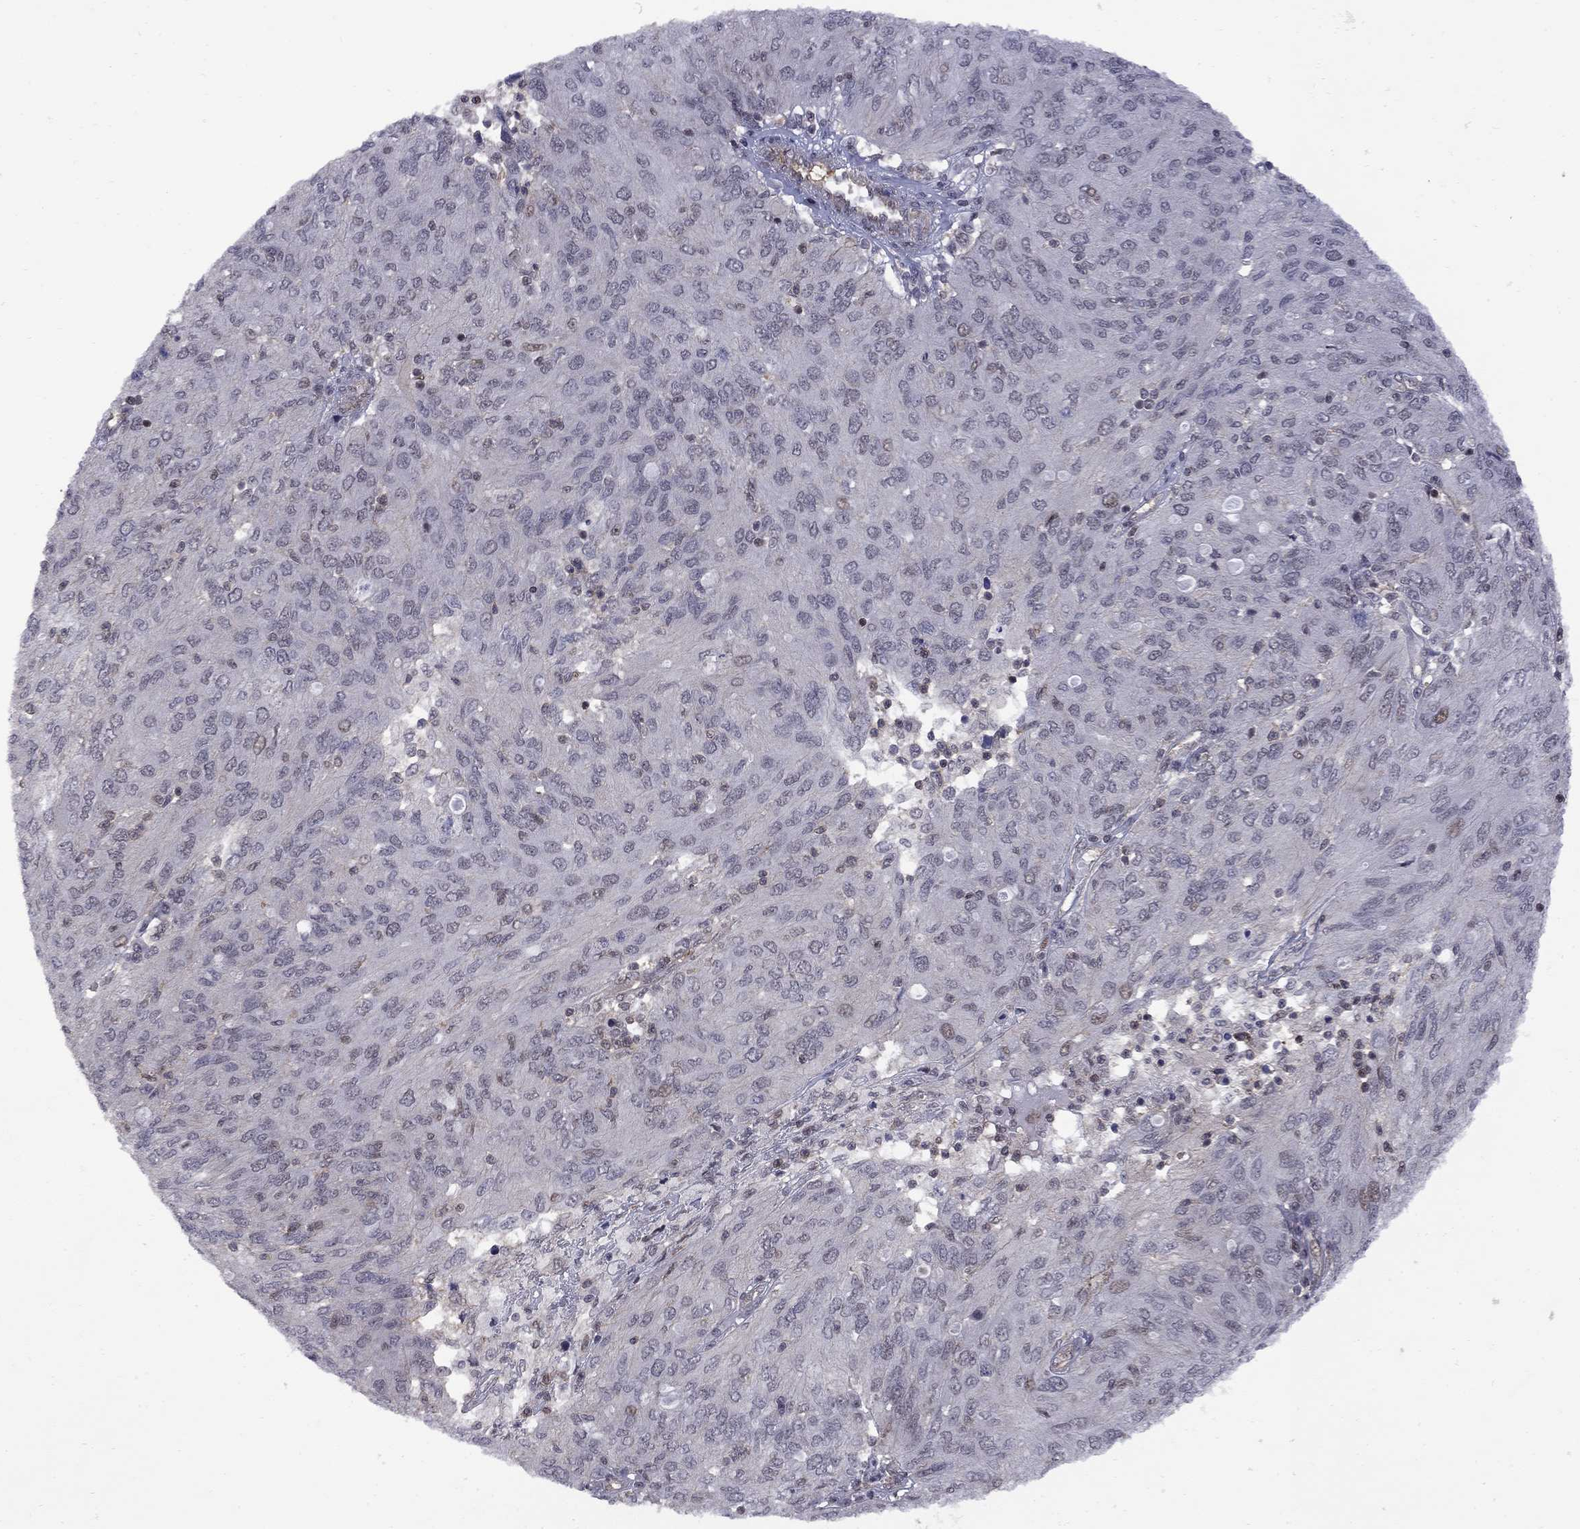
{"staining": {"intensity": "negative", "quantity": "none", "location": "none"}, "tissue": "ovarian cancer", "cell_type": "Tumor cells", "image_type": "cancer", "snomed": [{"axis": "morphology", "description": "Carcinoma, endometroid"}, {"axis": "topography", "description": "Ovary"}], "caption": "Image shows no significant protein positivity in tumor cells of ovarian cancer (endometroid carcinoma).", "gene": "BRF1", "patient": {"sex": "female", "age": 50}}